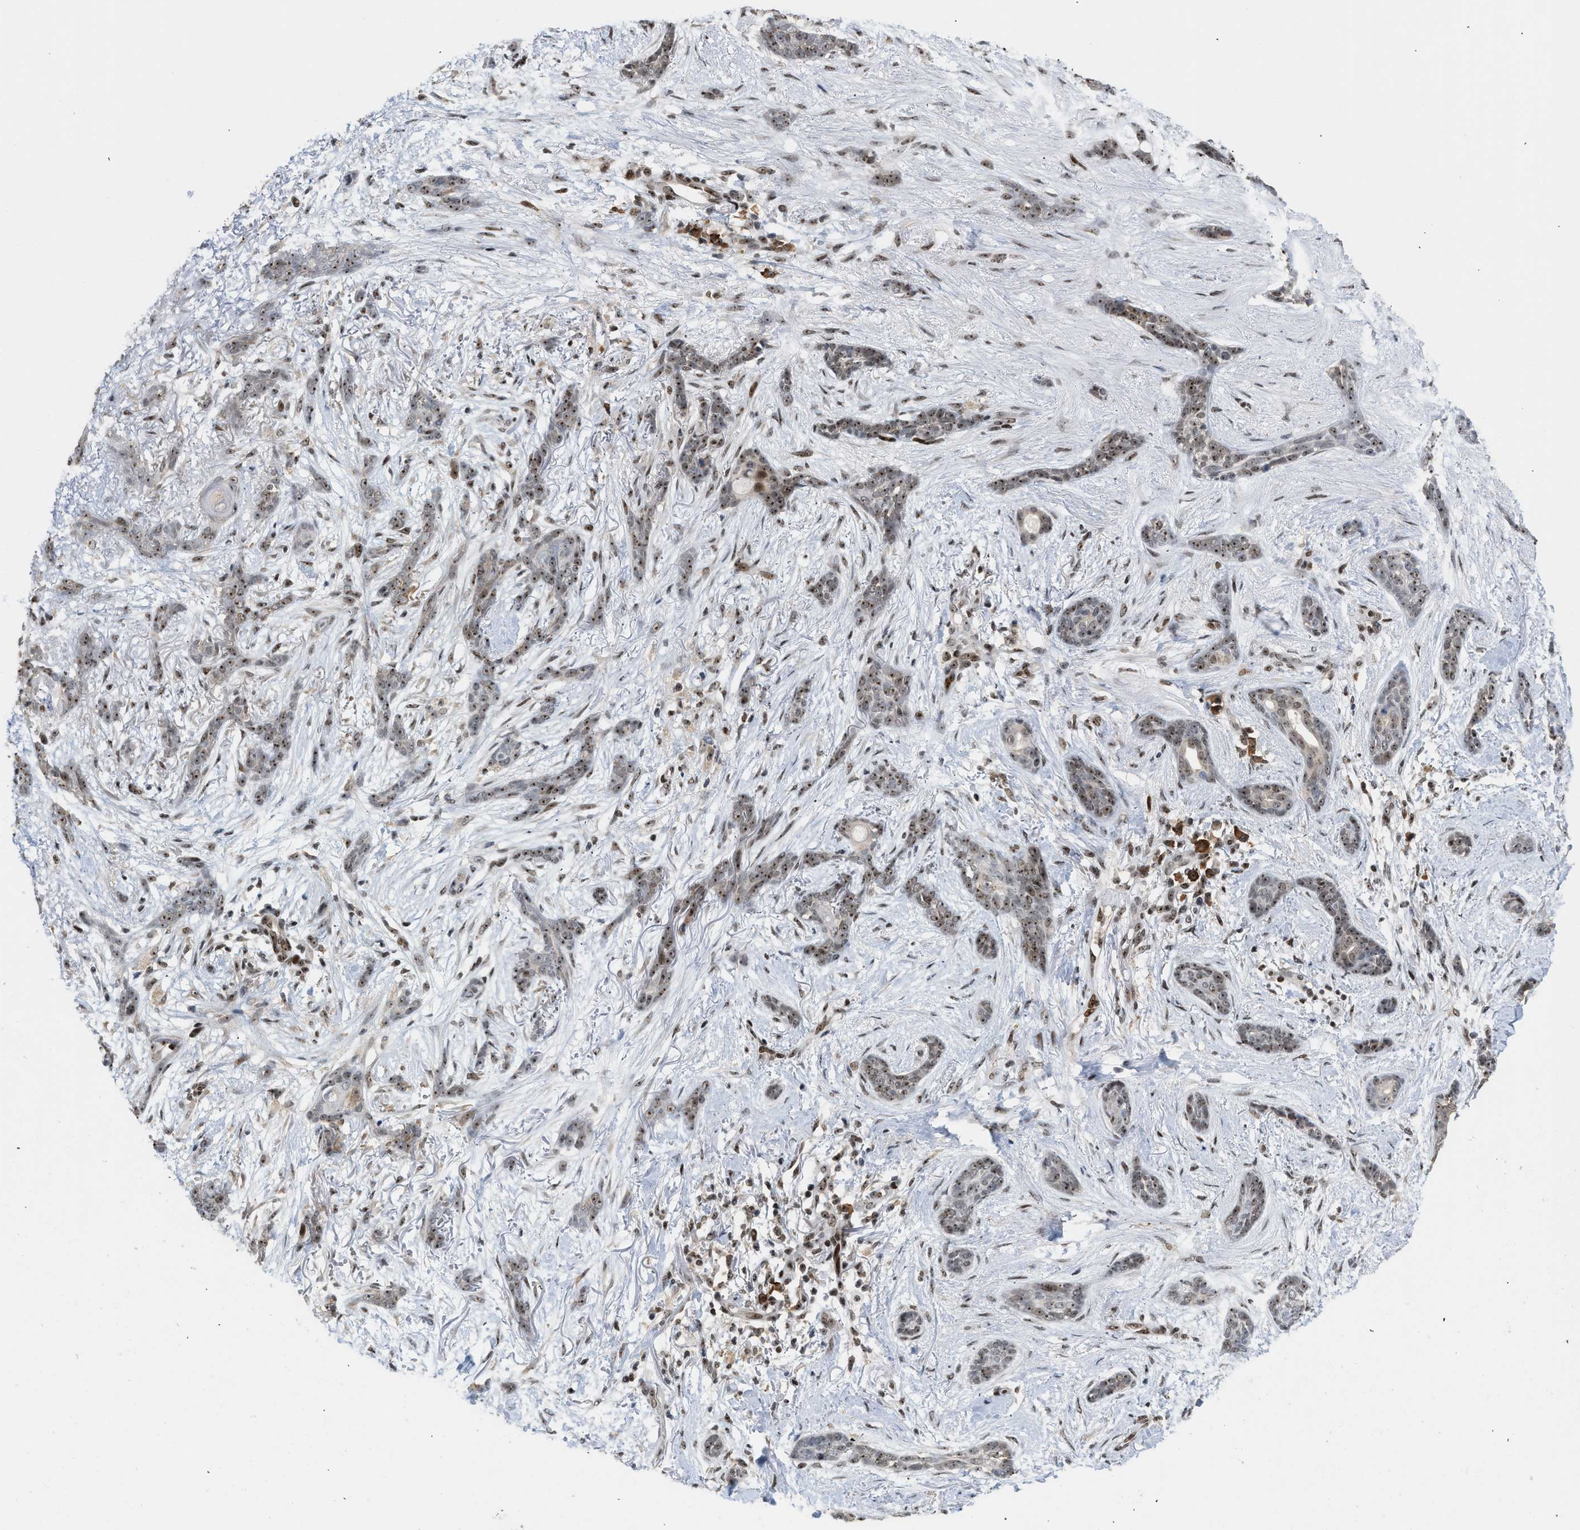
{"staining": {"intensity": "moderate", "quantity": ">75%", "location": "nuclear"}, "tissue": "skin cancer", "cell_type": "Tumor cells", "image_type": "cancer", "snomed": [{"axis": "morphology", "description": "Basal cell carcinoma"}, {"axis": "morphology", "description": "Adnexal tumor, benign"}, {"axis": "topography", "description": "Skin"}], "caption": "The micrograph reveals a brown stain indicating the presence of a protein in the nuclear of tumor cells in skin cancer (benign adnexal tumor).", "gene": "ZNF22", "patient": {"sex": "female", "age": 42}}